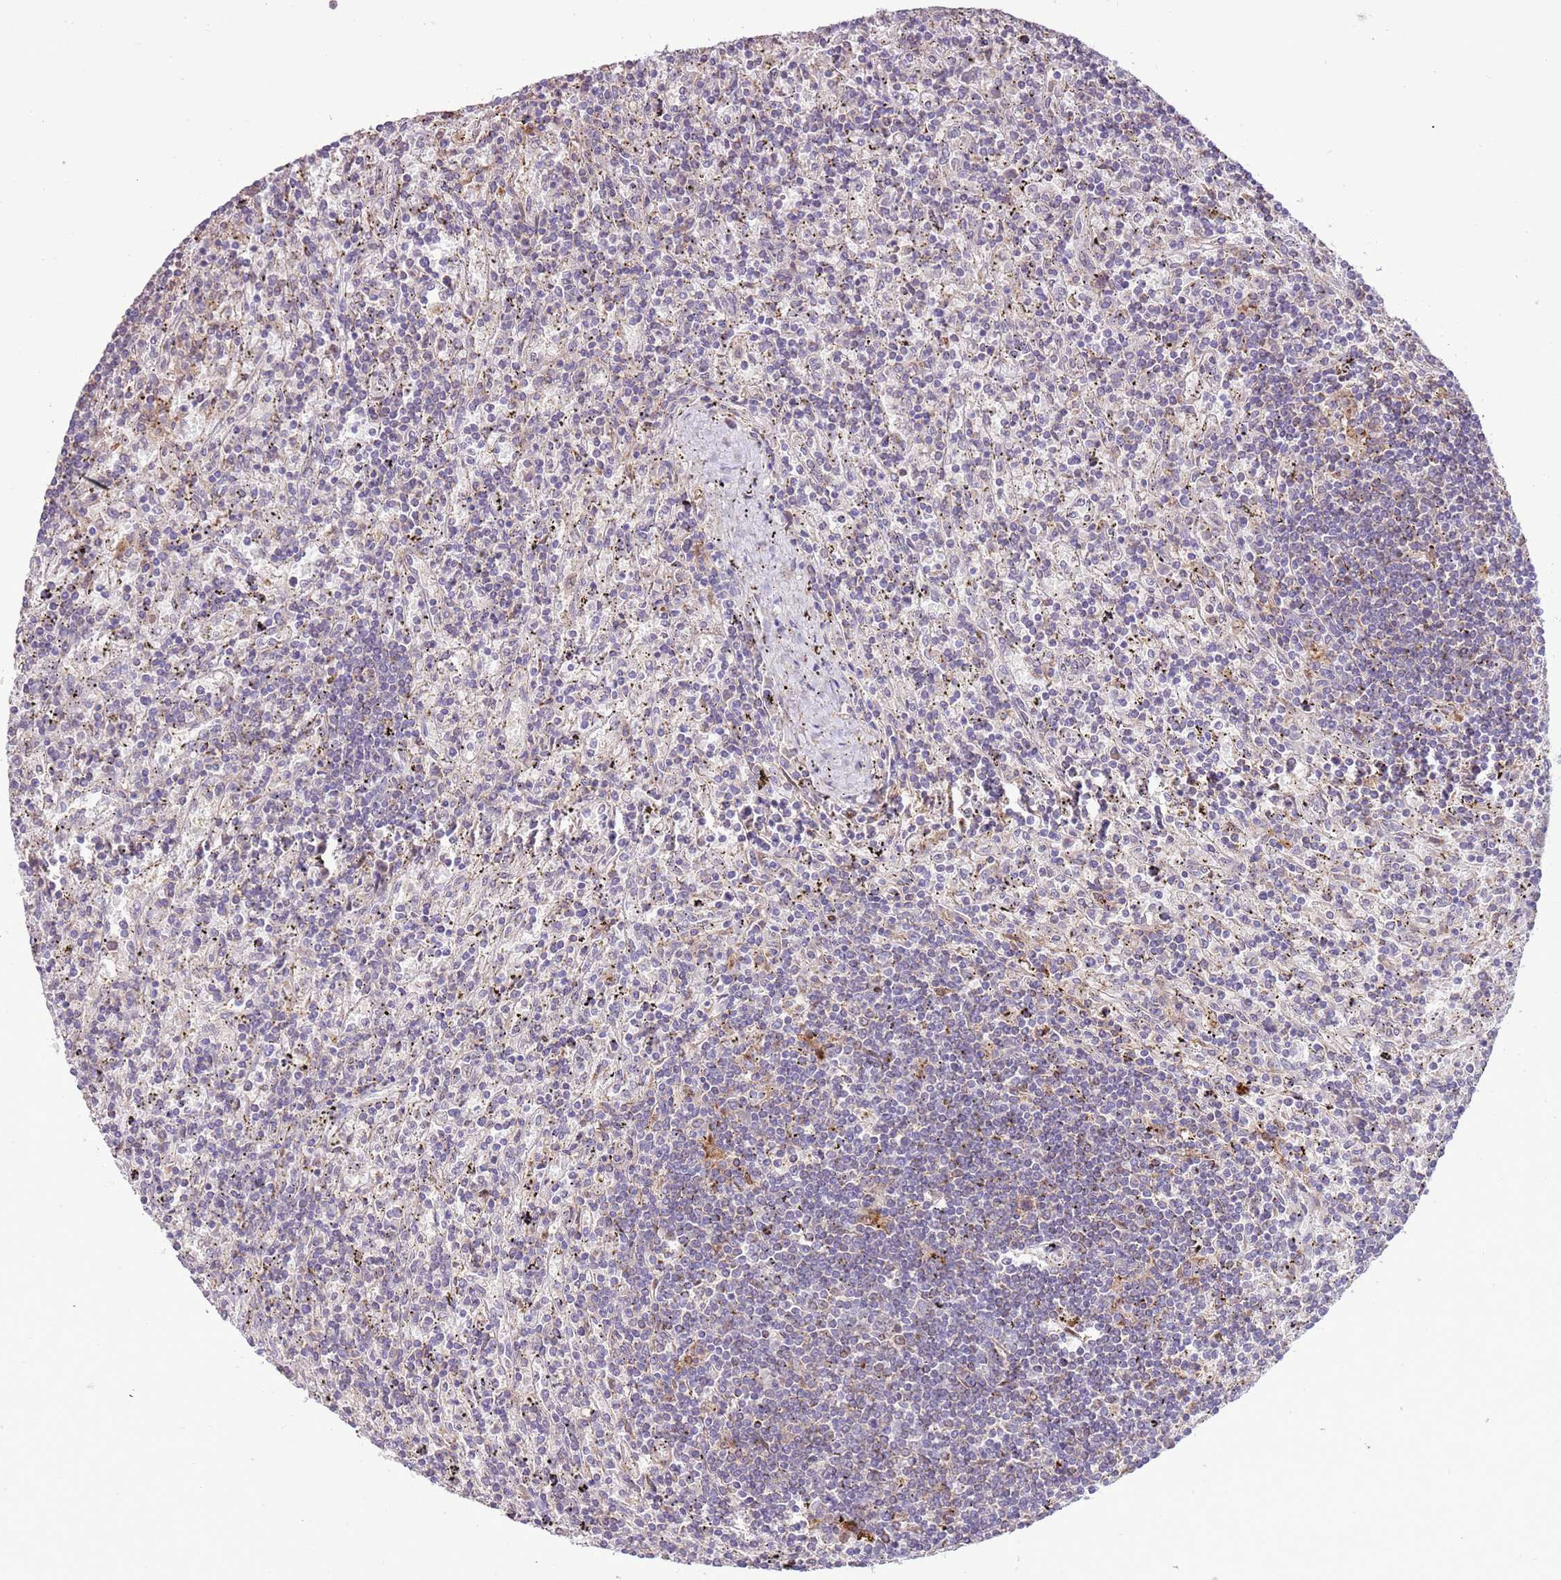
{"staining": {"intensity": "negative", "quantity": "none", "location": "none"}, "tissue": "lymphoma", "cell_type": "Tumor cells", "image_type": "cancer", "snomed": [{"axis": "morphology", "description": "Malignant lymphoma, non-Hodgkin's type, Low grade"}, {"axis": "topography", "description": "Spleen"}], "caption": "This is an immunohistochemistry (IHC) photomicrograph of malignant lymphoma, non-Hodgkin's type (low-grade). There is no expression in tumor cells.", "gene": "LGI4", "patient": {"sex": "male", "age": 76}}